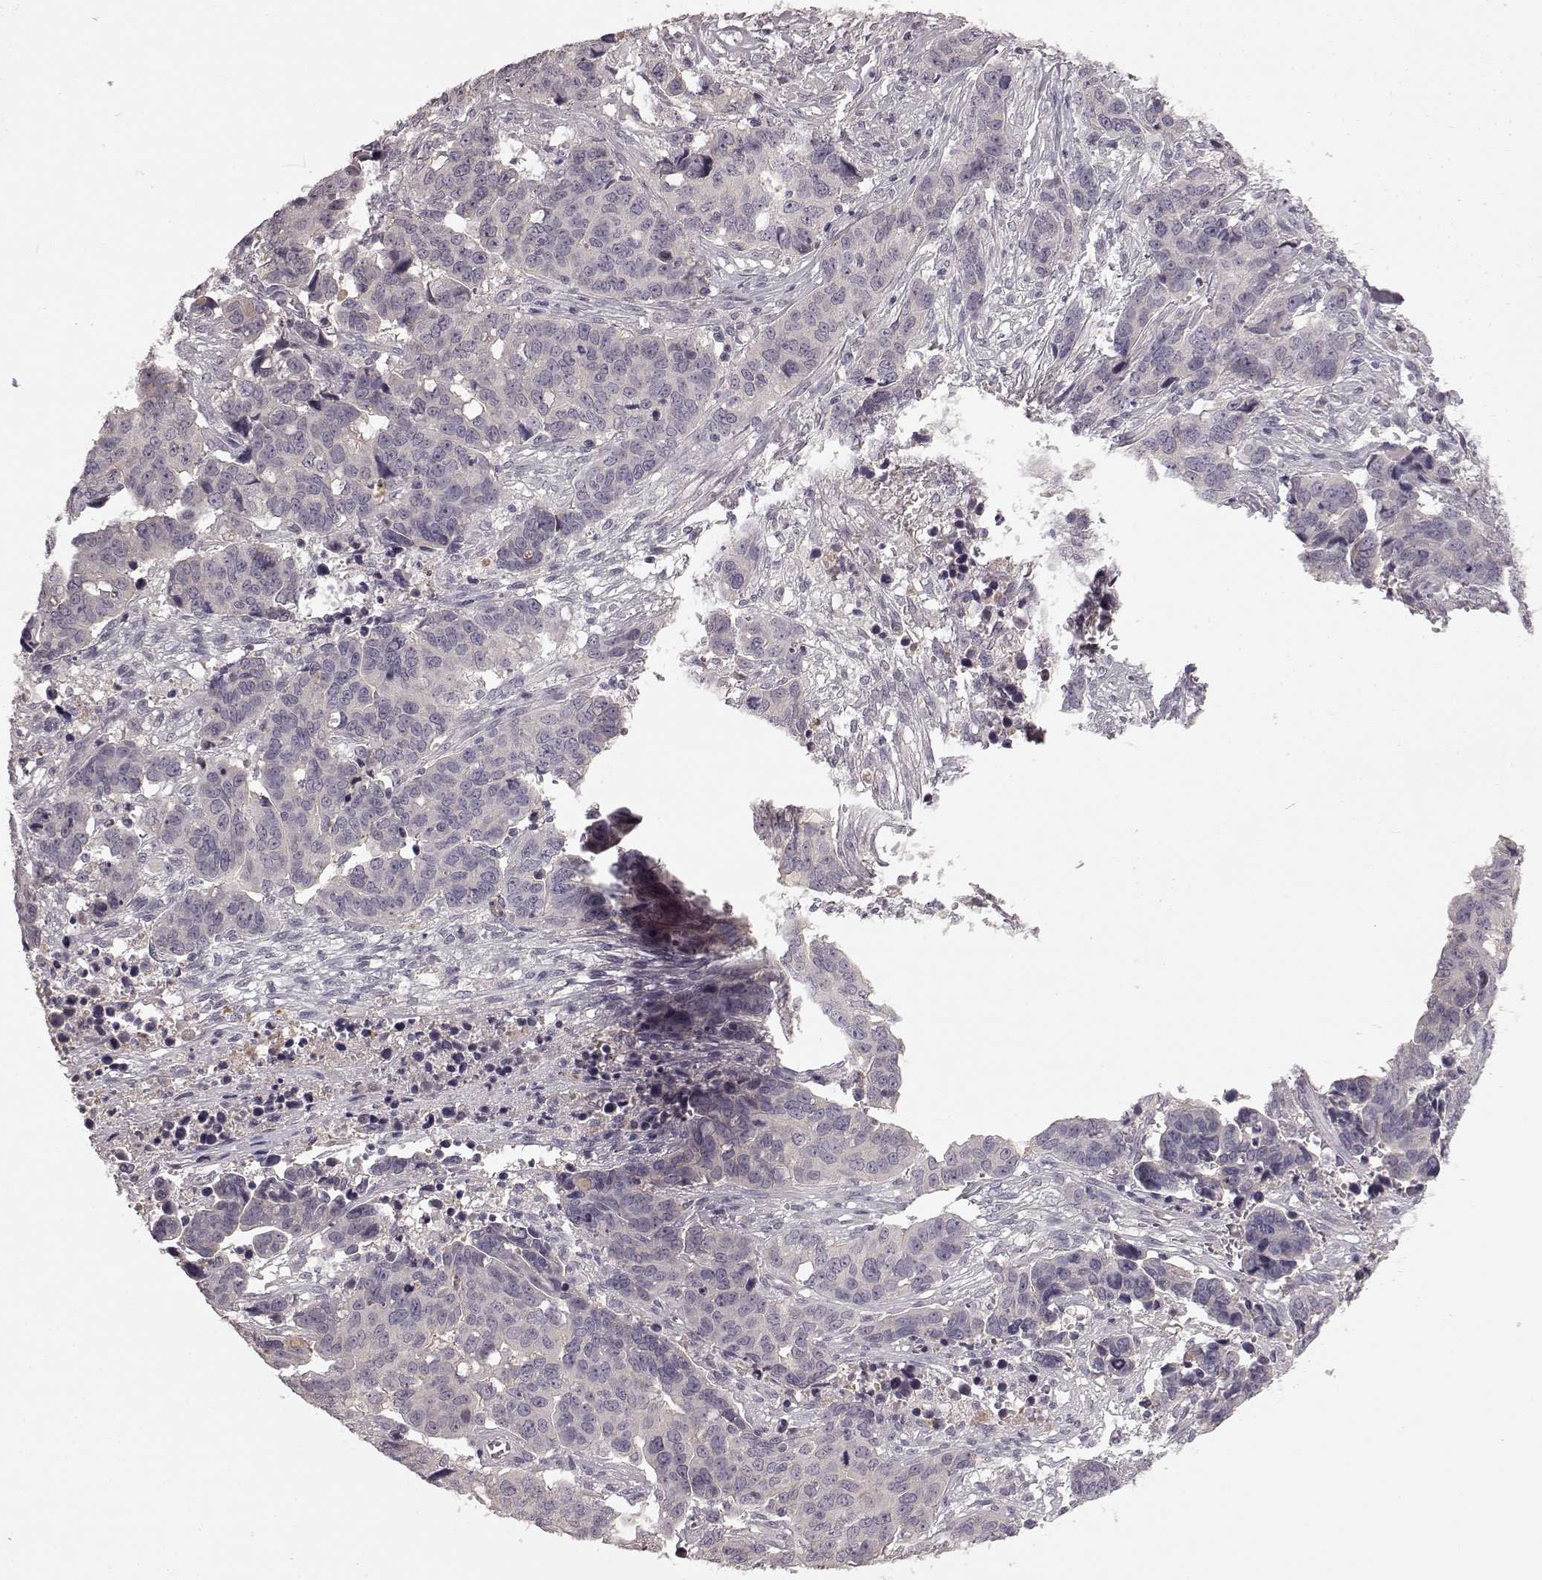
{"staining": {"intensity": "negative", "quantity": "none", "location": "none"}, "tissue": "ovarian cancer", "cell_type": "Tumor cells", "image_type": "cancer", "snomed": [{"axis": "morphology", "description": "Carcinoma, endometroid"}, {"axis": "topography", "description": "Ovary"}], "caption": "Tumor cells are negative for protein expression in human endometroid carcinoma (ovarian).", "gene": "SLC22A18", "patient": {"sex": "female", "age": 78}}